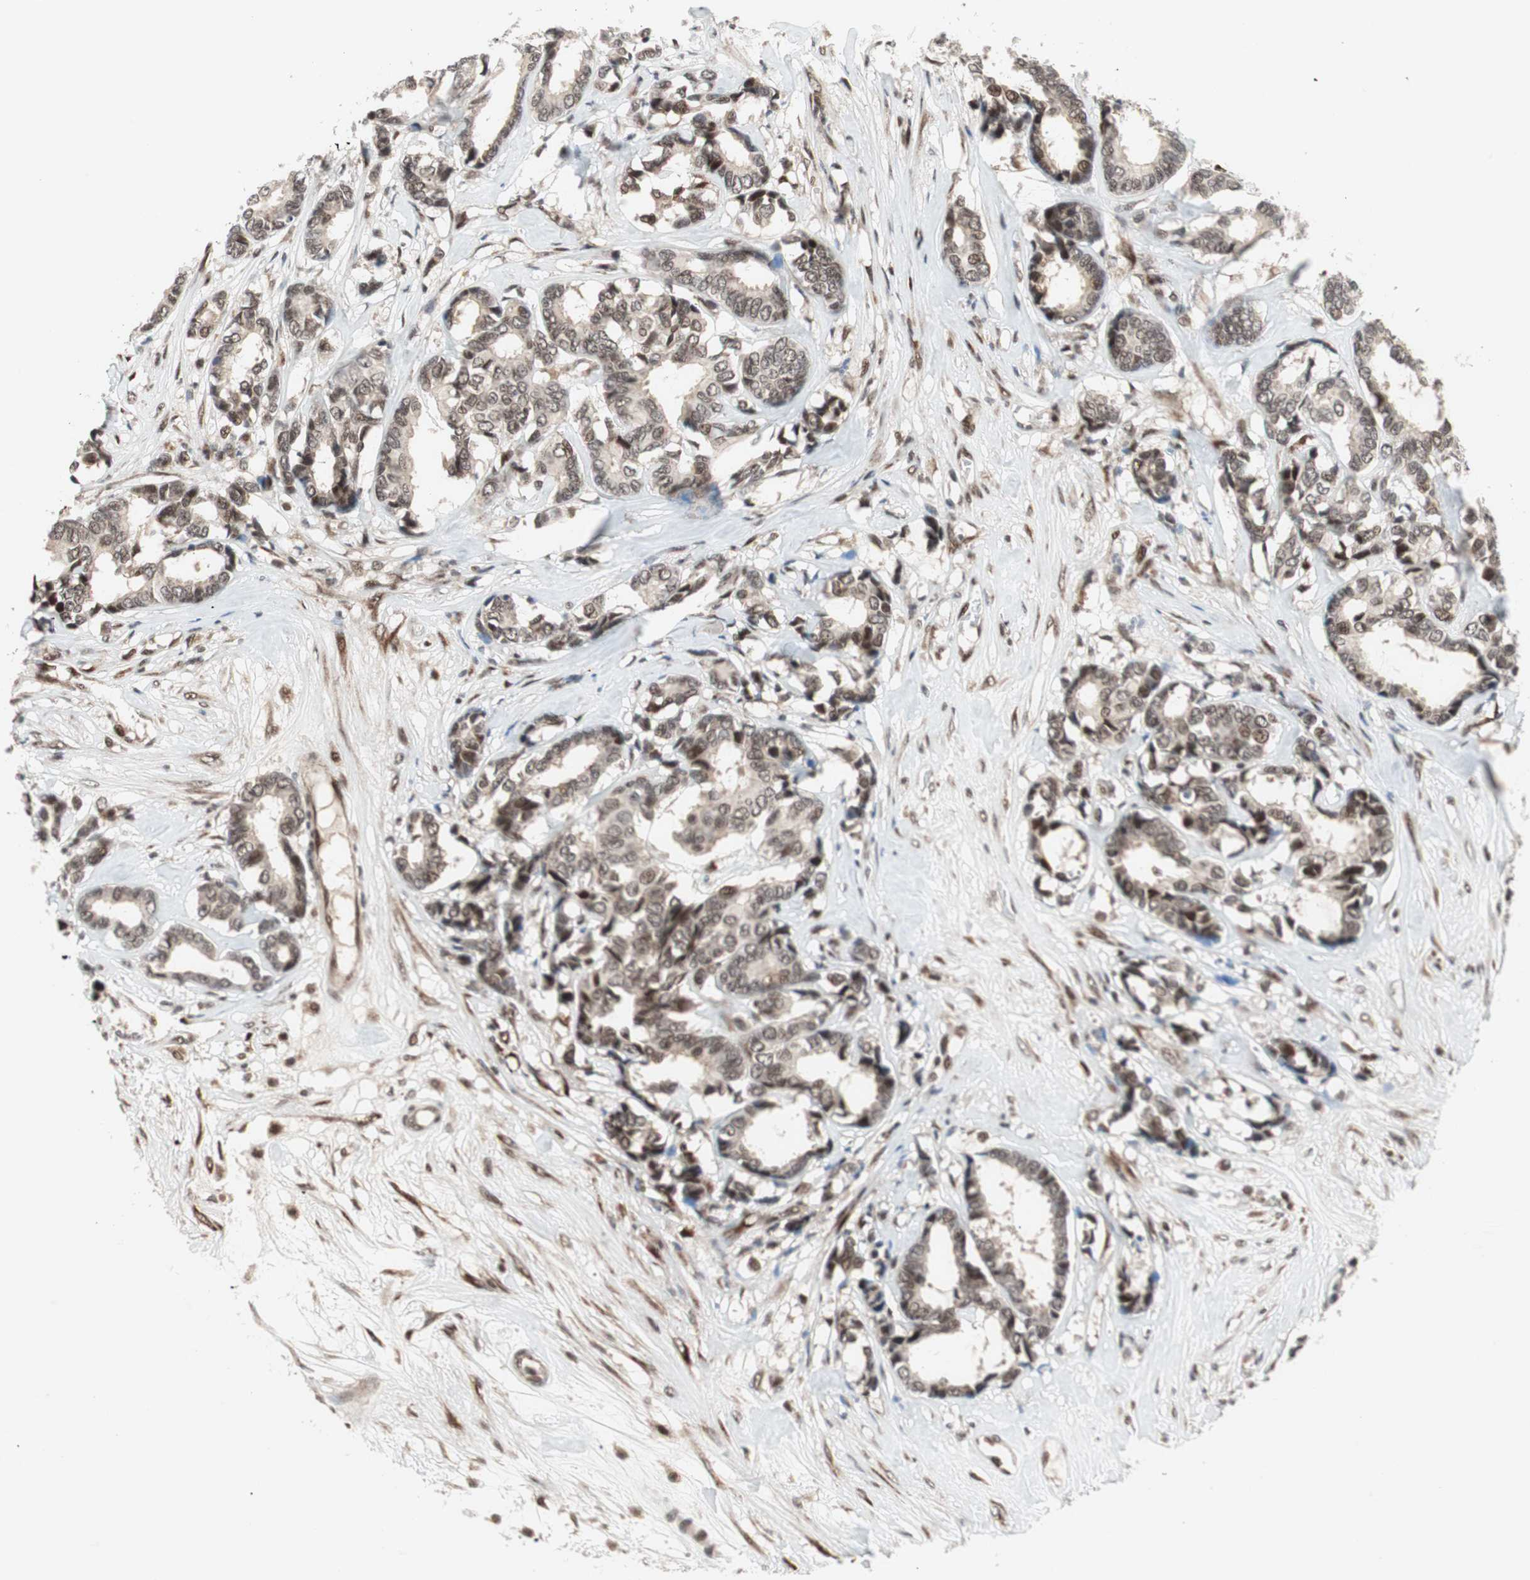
{"staining": {"intensity": "moderate", "quantity": ">75%", "location": "cytoplasmic/membranous,nuclear"}, "tissue": "breast cancer", "cell_type": "Tumor cells", "image_type": "cancer", "snomed": [{"axis": "morphology", "description": "Duct carcinoma"}, {"axis": "topography", "description": "Breast"}], "caption": "Protein staining of breast invasive ductal carcinoma tissue shows moderate cytoplasmic/membranous and nuclear staining in about >75% of tumor cells.", "gene": "TCF12", "patient": {"sex": "female", "age": 87}}